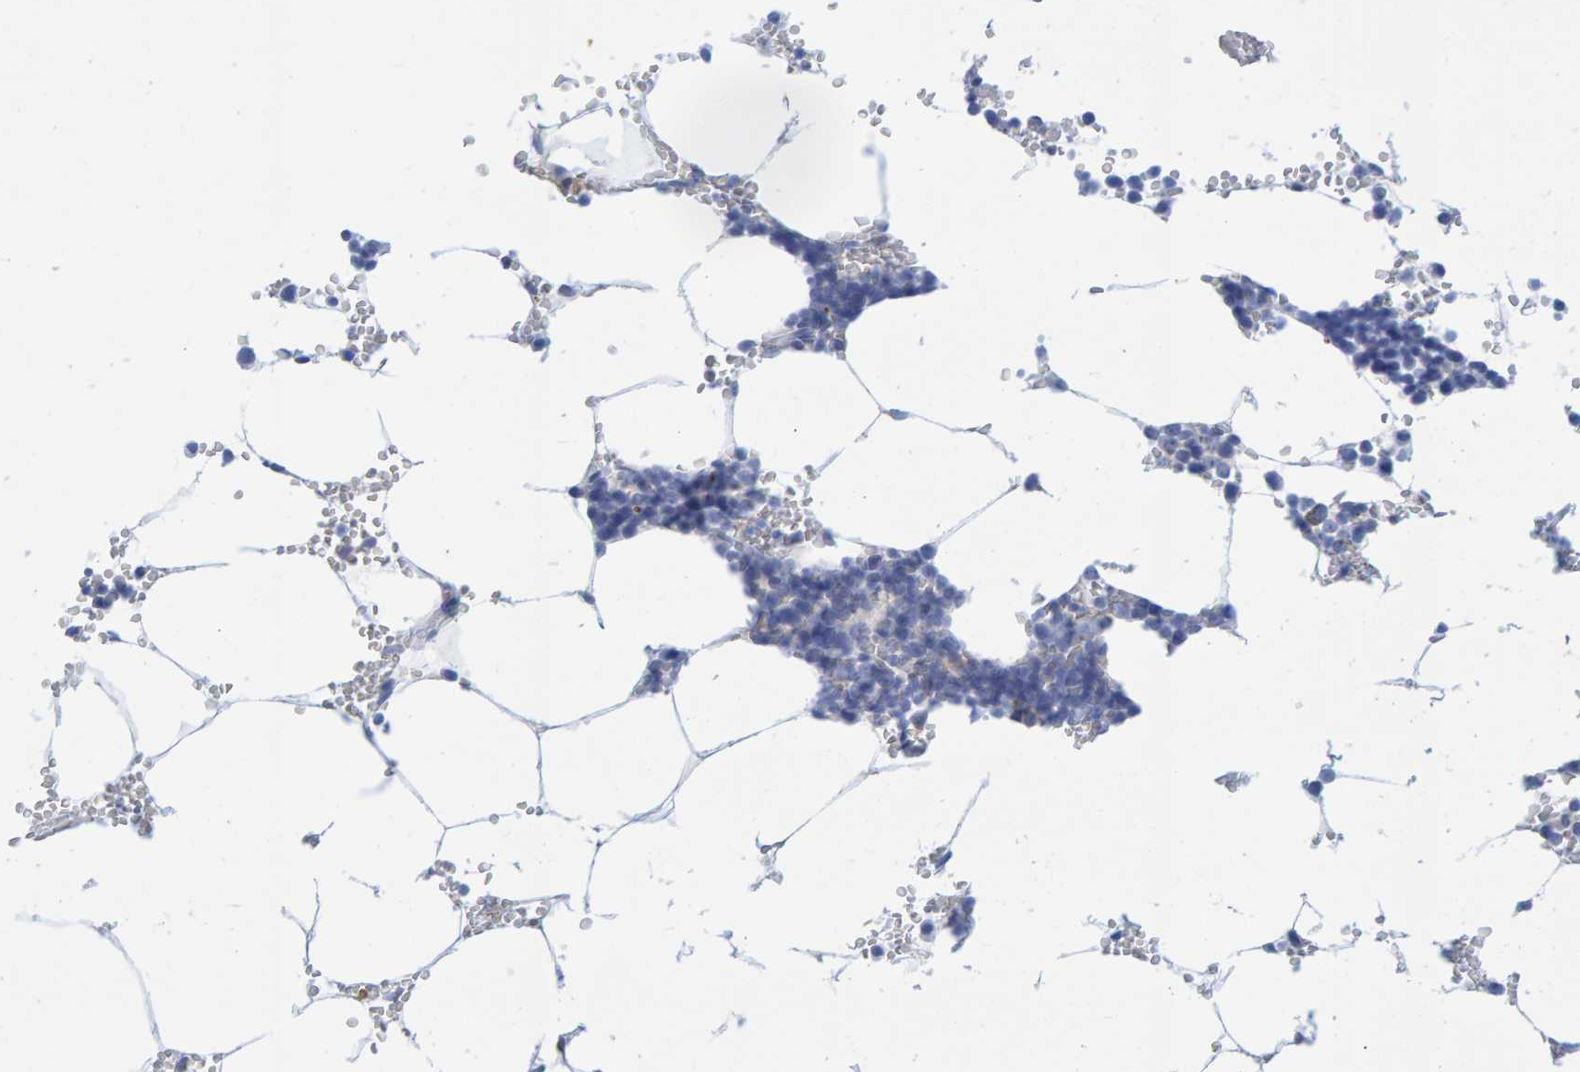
{"staining": {"intensity": "moderate", "quantity": "<25%", "location": "cytoplasmic/membranous"}, "tissue": "bone marrow", "cell_type": "Hematopoietic cells", "image_type": "normal", "snomed": [{"axis": "morphology", "description": "Normal tissue, NOS"}, {"axis": "topography", "description": "Bone marrow"}], "caption": "A brown stain highlights moderate cytoplasmic/membranous staining of a protein in hematopoietic cells of normal human bone marrow. (Stains: DAB (3,3'-diaminobenzidine) in brown, nuclei in blue, Microscopy: brightfield microscopy at high magnification).", "gene": "KLHL11", "patient": {"sex": "male", "age": 70}}